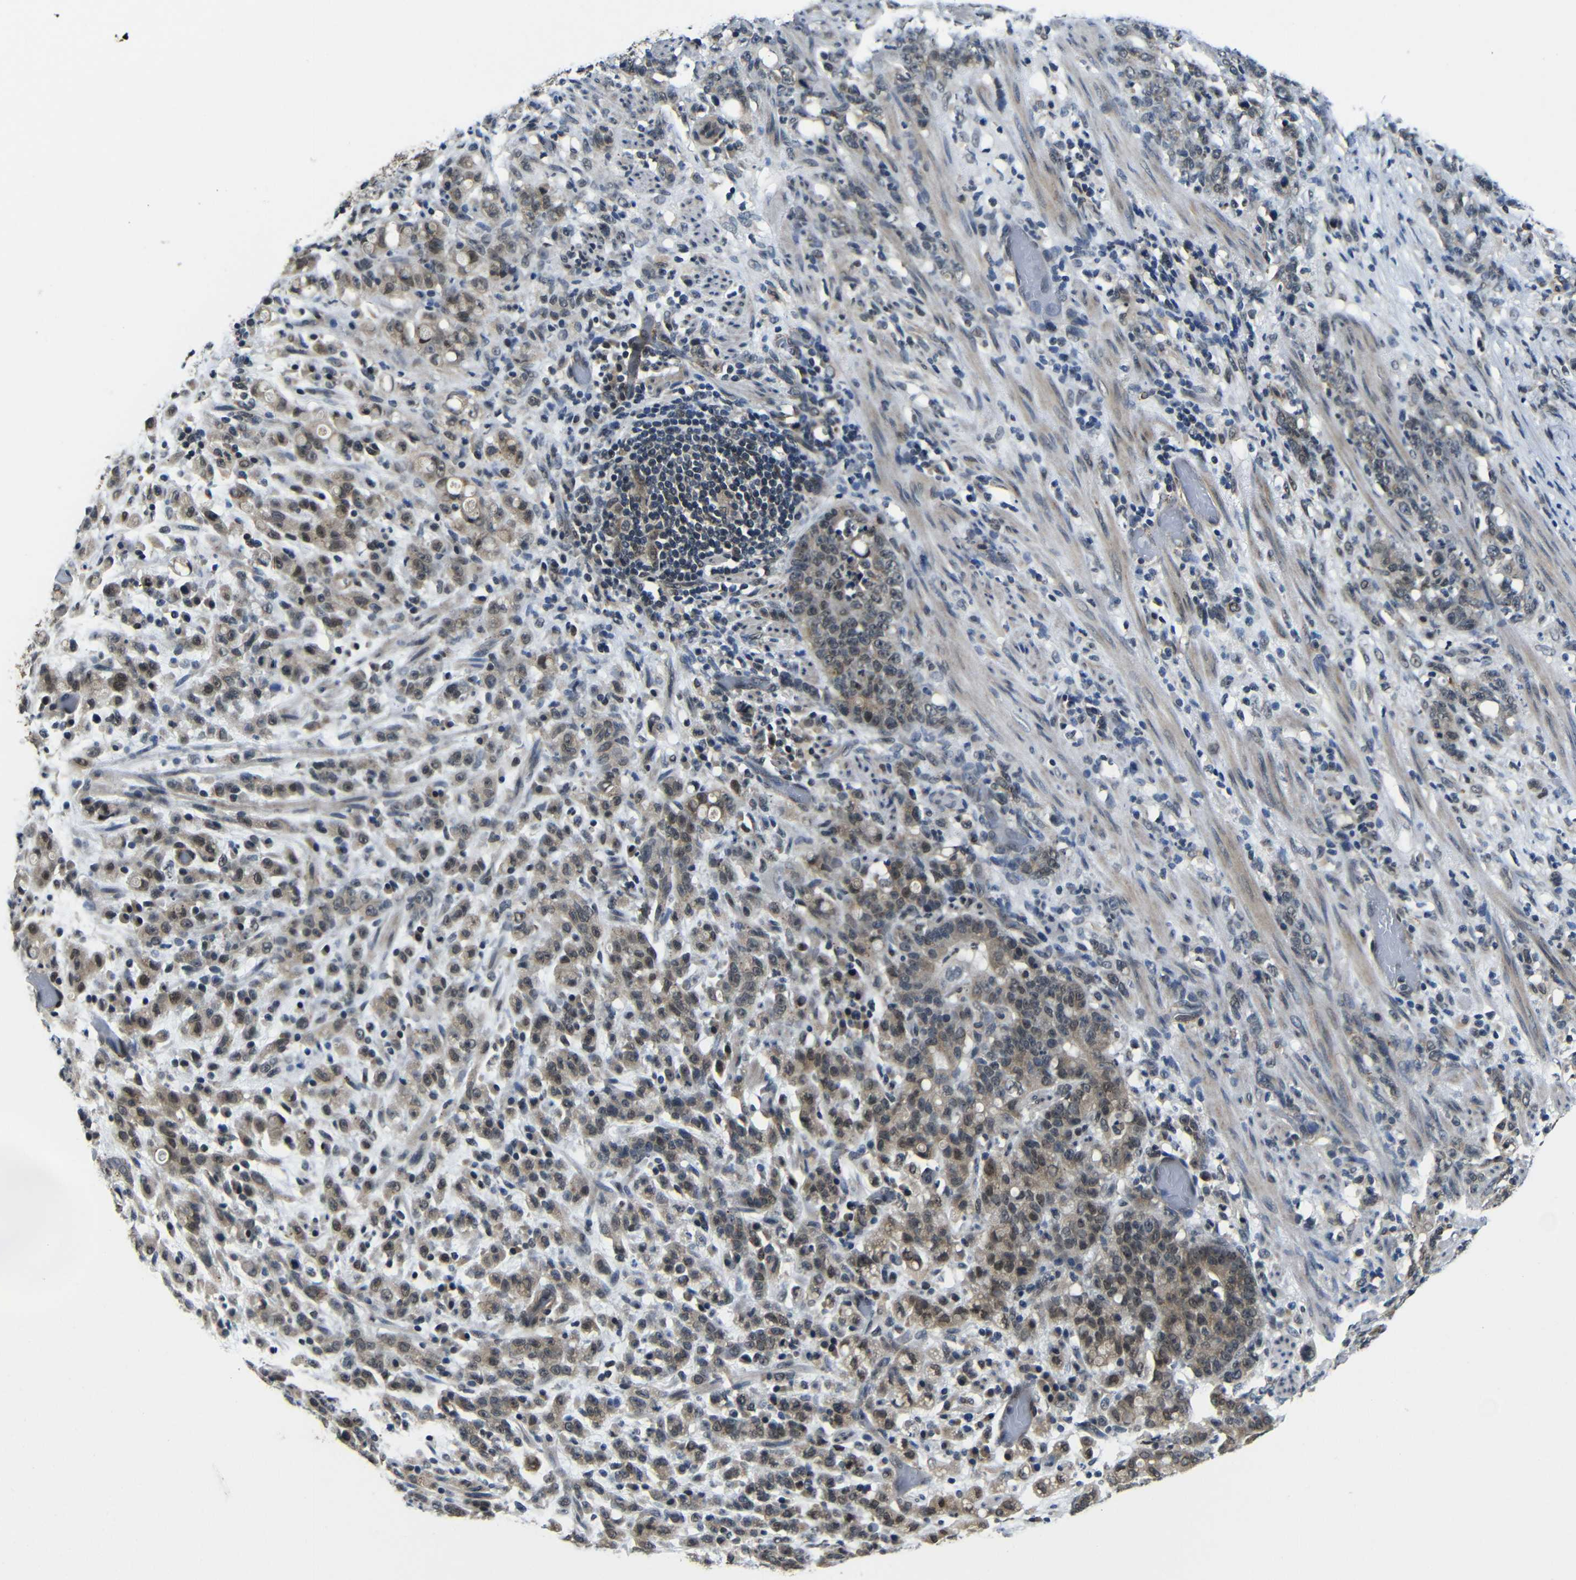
{"staining": {"intensity": "moderate", "quantity": ">75%", "location": "cytoplasmic/membranous,nuclear"}, "tissue": "stomach cancer", "cell_type": "Tumor cells", "image_type": "cancer", "snomed": [{"axis": "morphology", "description": "Adenocarcinoma, NOS"}, {"axis": "topography", "description": "Stomach, lower"}], "caption": "This micrograph demonstrates IHC staining of human stomach adenocarcinoma, with medium moderate cytoplasmic/membranous and nuclear staining in about >75% of tumor cells.", "gene": "FAM172A", "patient": {"sex": "male", "age": 88}}